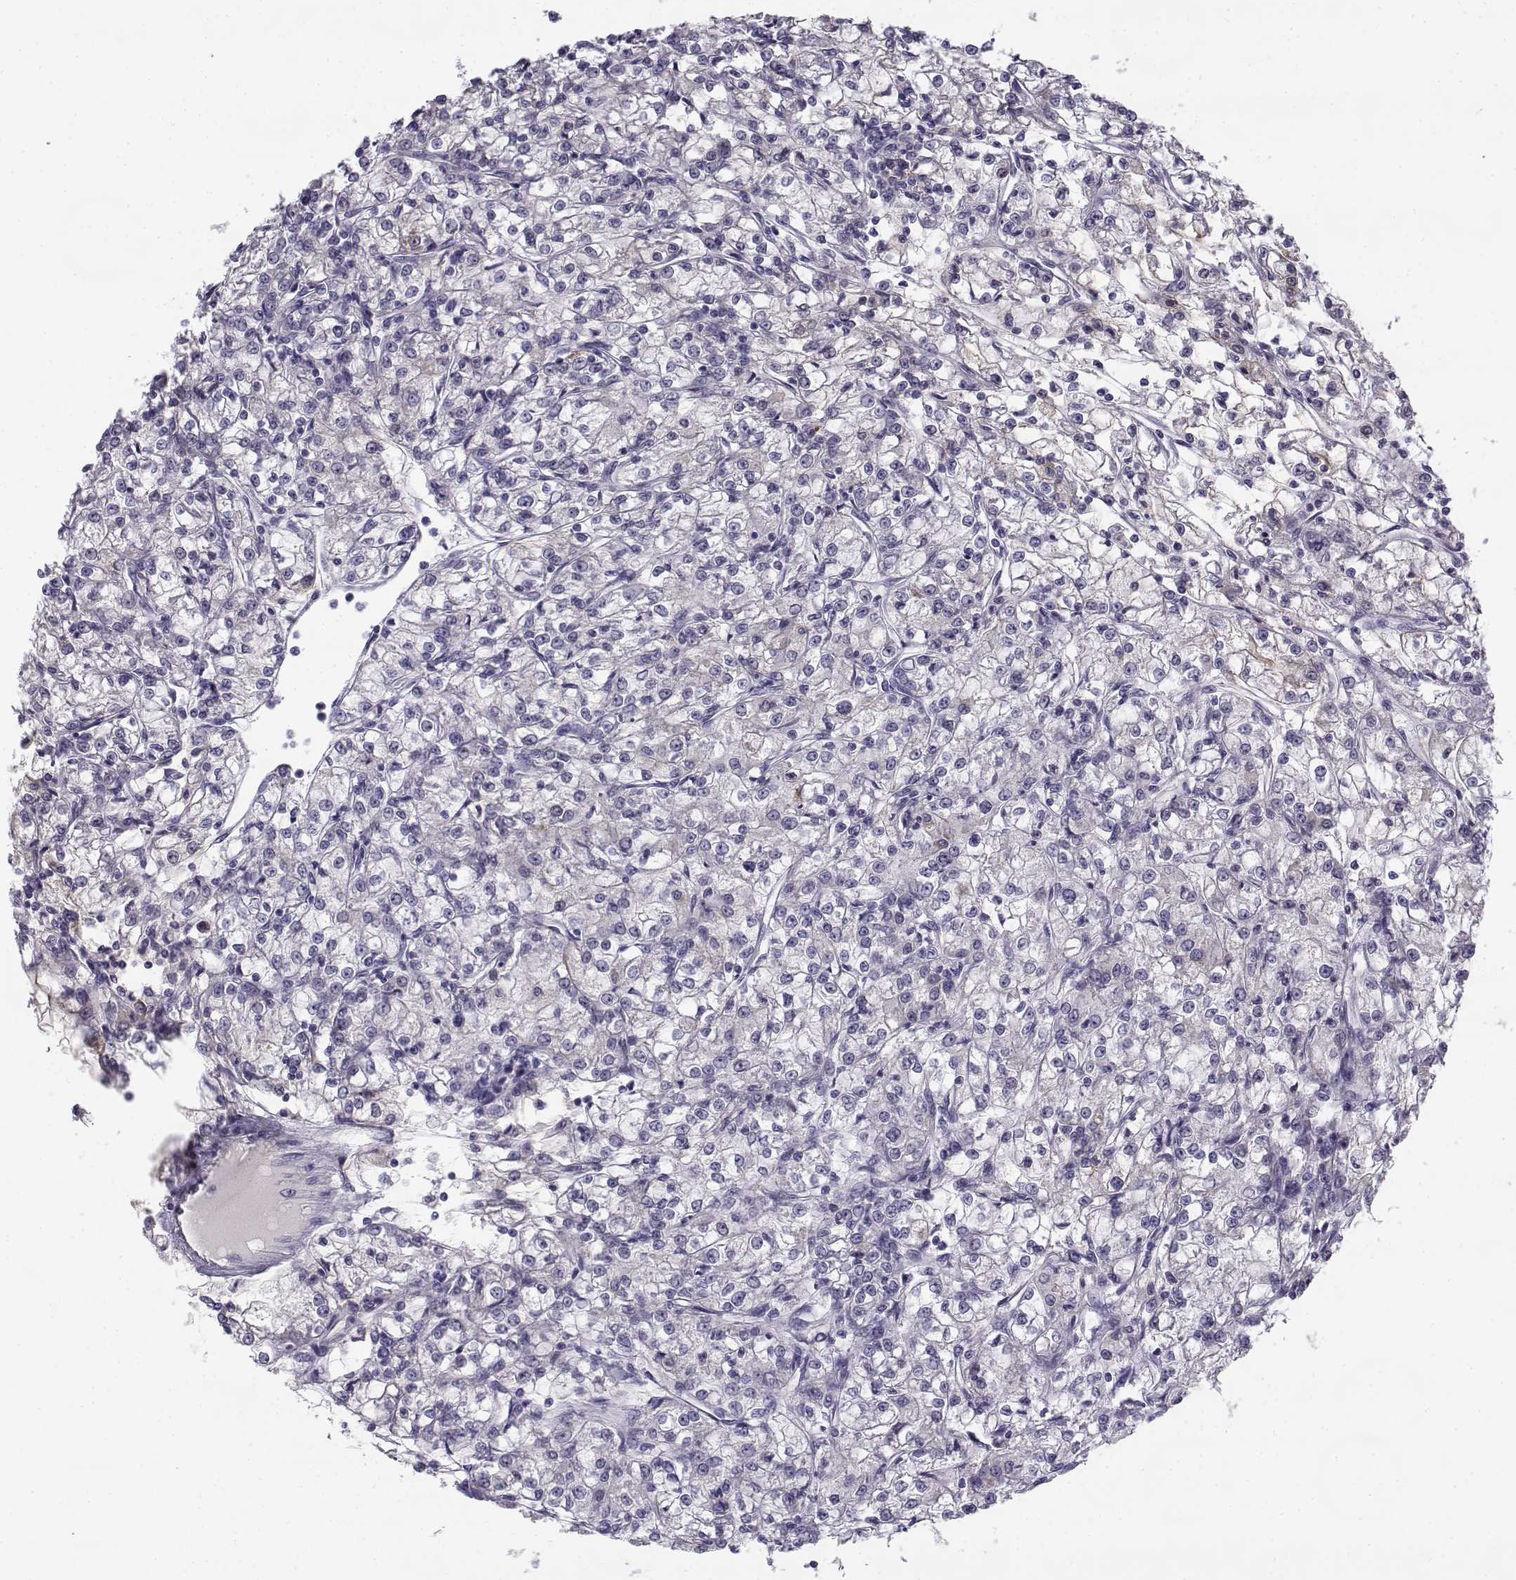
{"staining": {"intensity": "negative", "quantity": "none", "location": "none"}, "tissue": "renal cancer", "cell_type": "Tumor cells", "image_type": "cancer", "snomed": [{"axis": "morphology", "description": "Adenocarcinoma, NOS"}, {"axis": "topography", "description": "Kidney"}], "caption": "This is an immunohistochemistry micrograph of human adenocarcinoma (renal). There is no positivity in tumor cells.", "gene": "CREB3L3", "patient": {"sex": "female", "age": 59}}